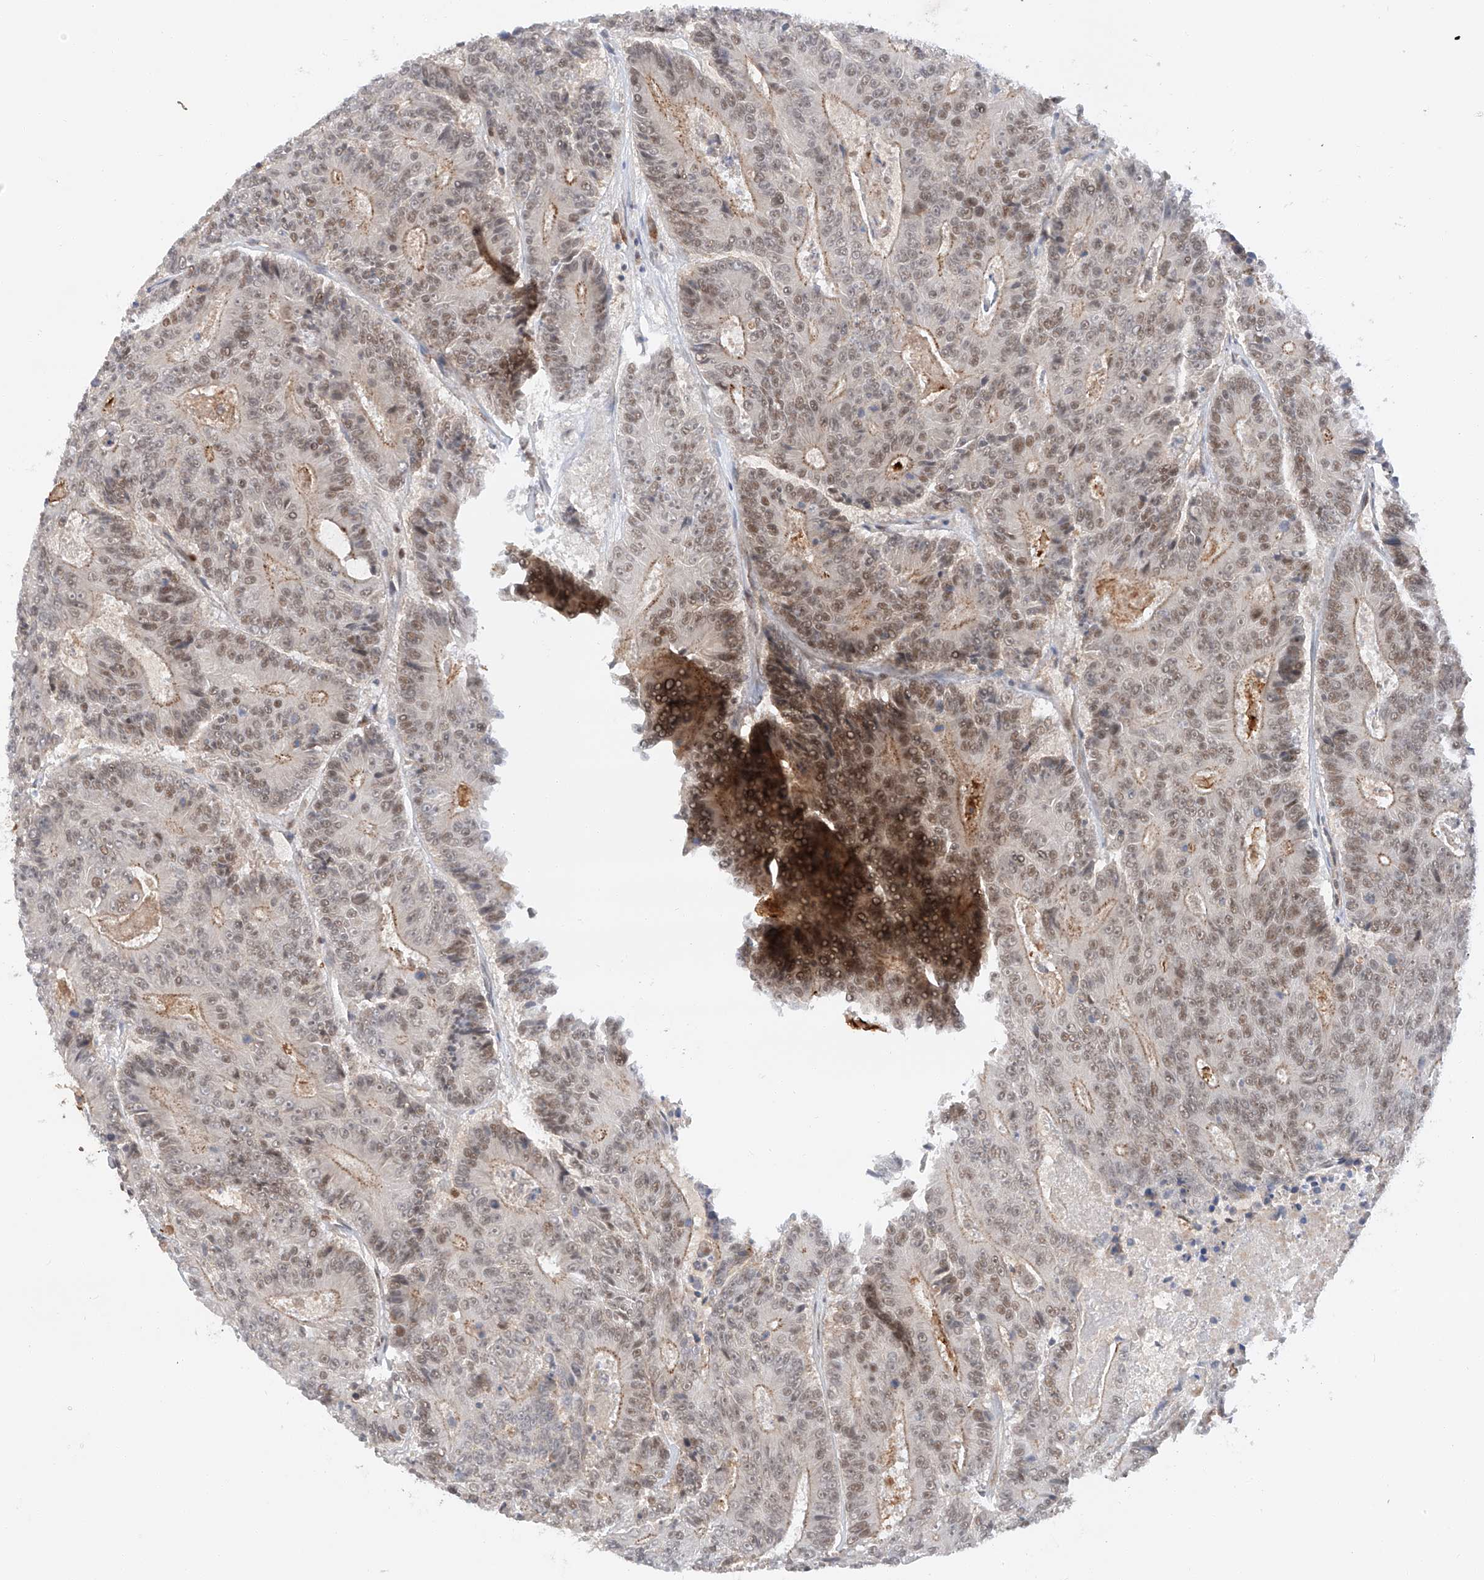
{"staining": {"intensity": "moderate", "quantity": "25%-75%", "location": "cytoplasmic/membranous,nuclear"}, "tissue": "colorectal cancer", "cell_type": "Tumor cells", "image_type": "cancer", "snomed": [{"axis": "morphology", "description": "Adenocarcinoma, NOS"}, {"axis": "topography", "description": "Colon"}], "caption": "Protein staining by immunohistochemistry demonstrates moderate cytoplasmic/membranous and nuclear staining in approximately 25%-75% of tumor cells in colorectal cancer (adenocarcinoma).", "gene": "POGK", "patient": {"sex": "male", "age": 83}}